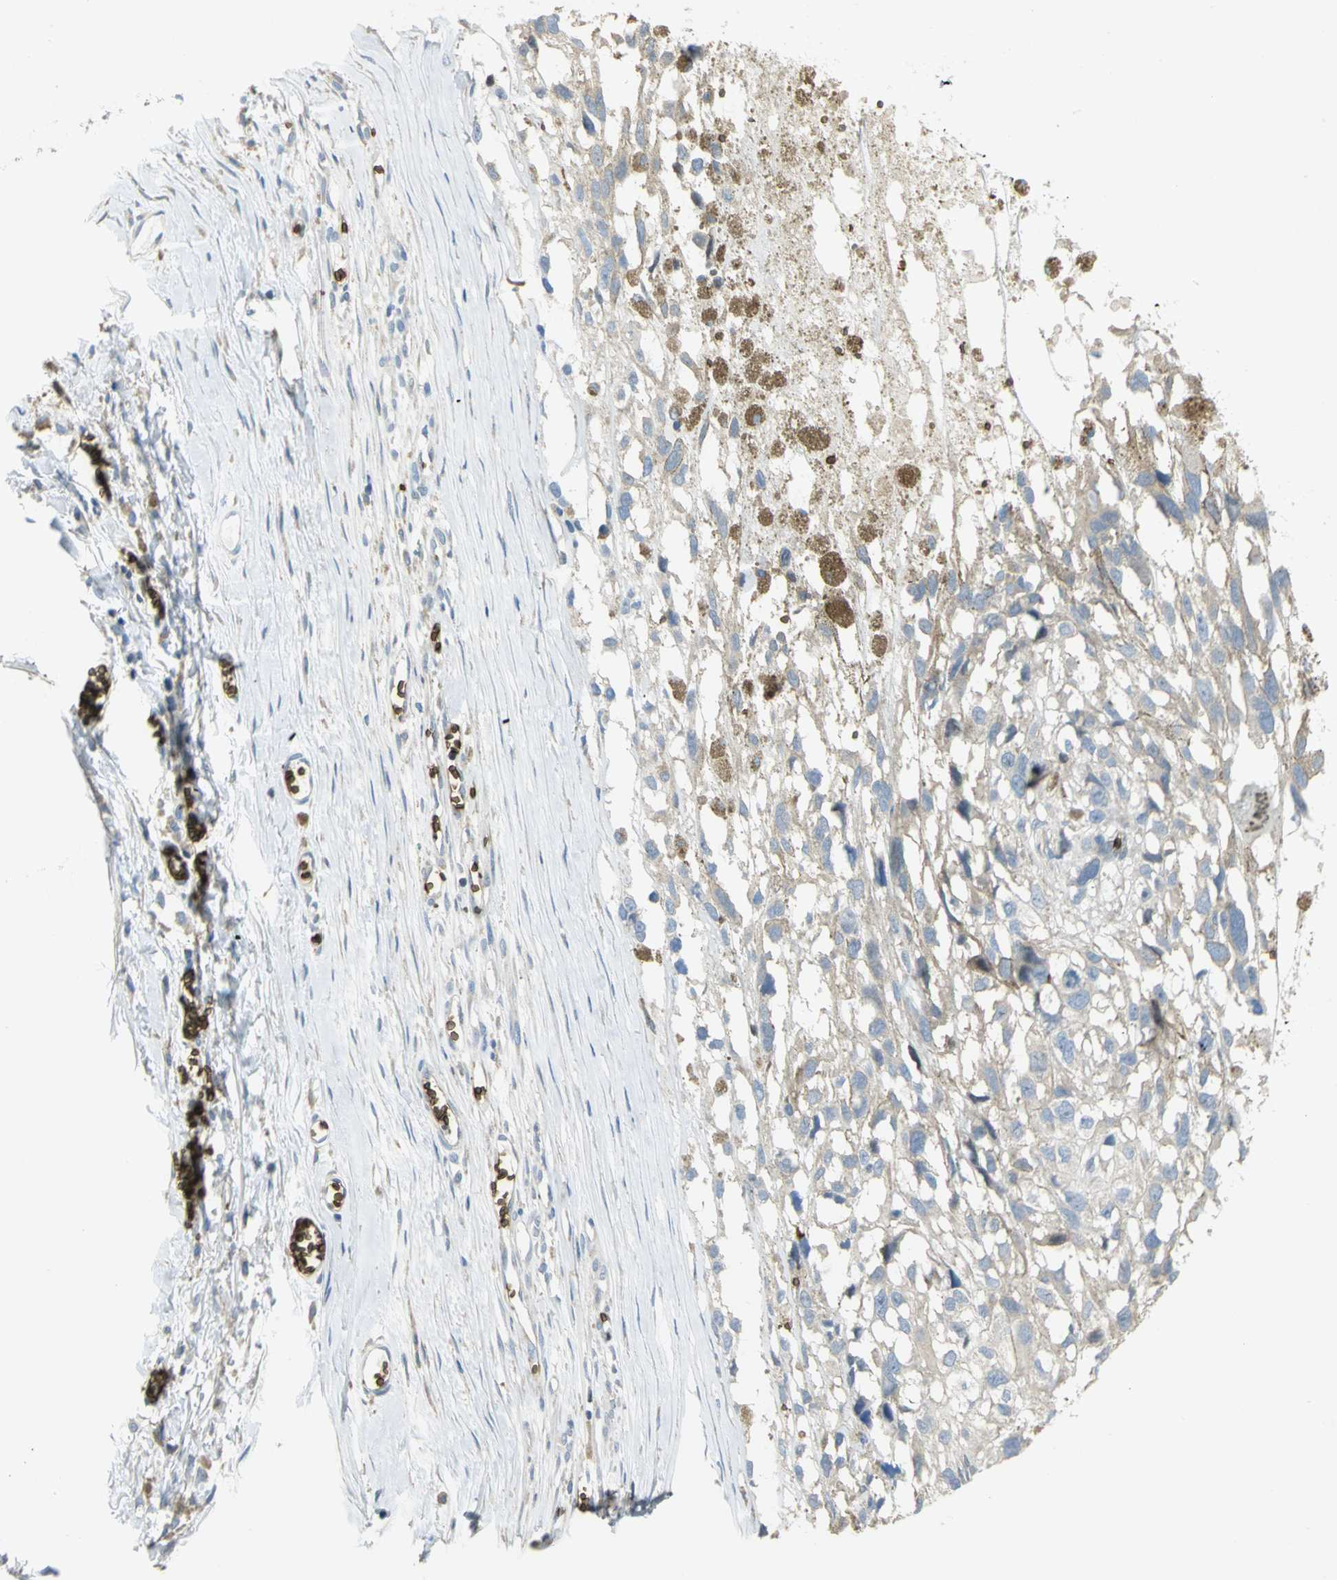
{"staining": {"intensity": "negative", "quantity": "none", "location": "none"}, "tissue": "melanoma", "cell_type": "Tumor cells", "image_type": "cancer", "snomed": [{"axis": "morphology", "description": "Malignant melanoma, Metastatic site"}, {"axis": "topography", "description": "Lymph node"}], "caption": "Tumor cells show no significant positivity in melanoma.", "gene": "ANK1", "patient": {"sex": "male", "age": 59}}